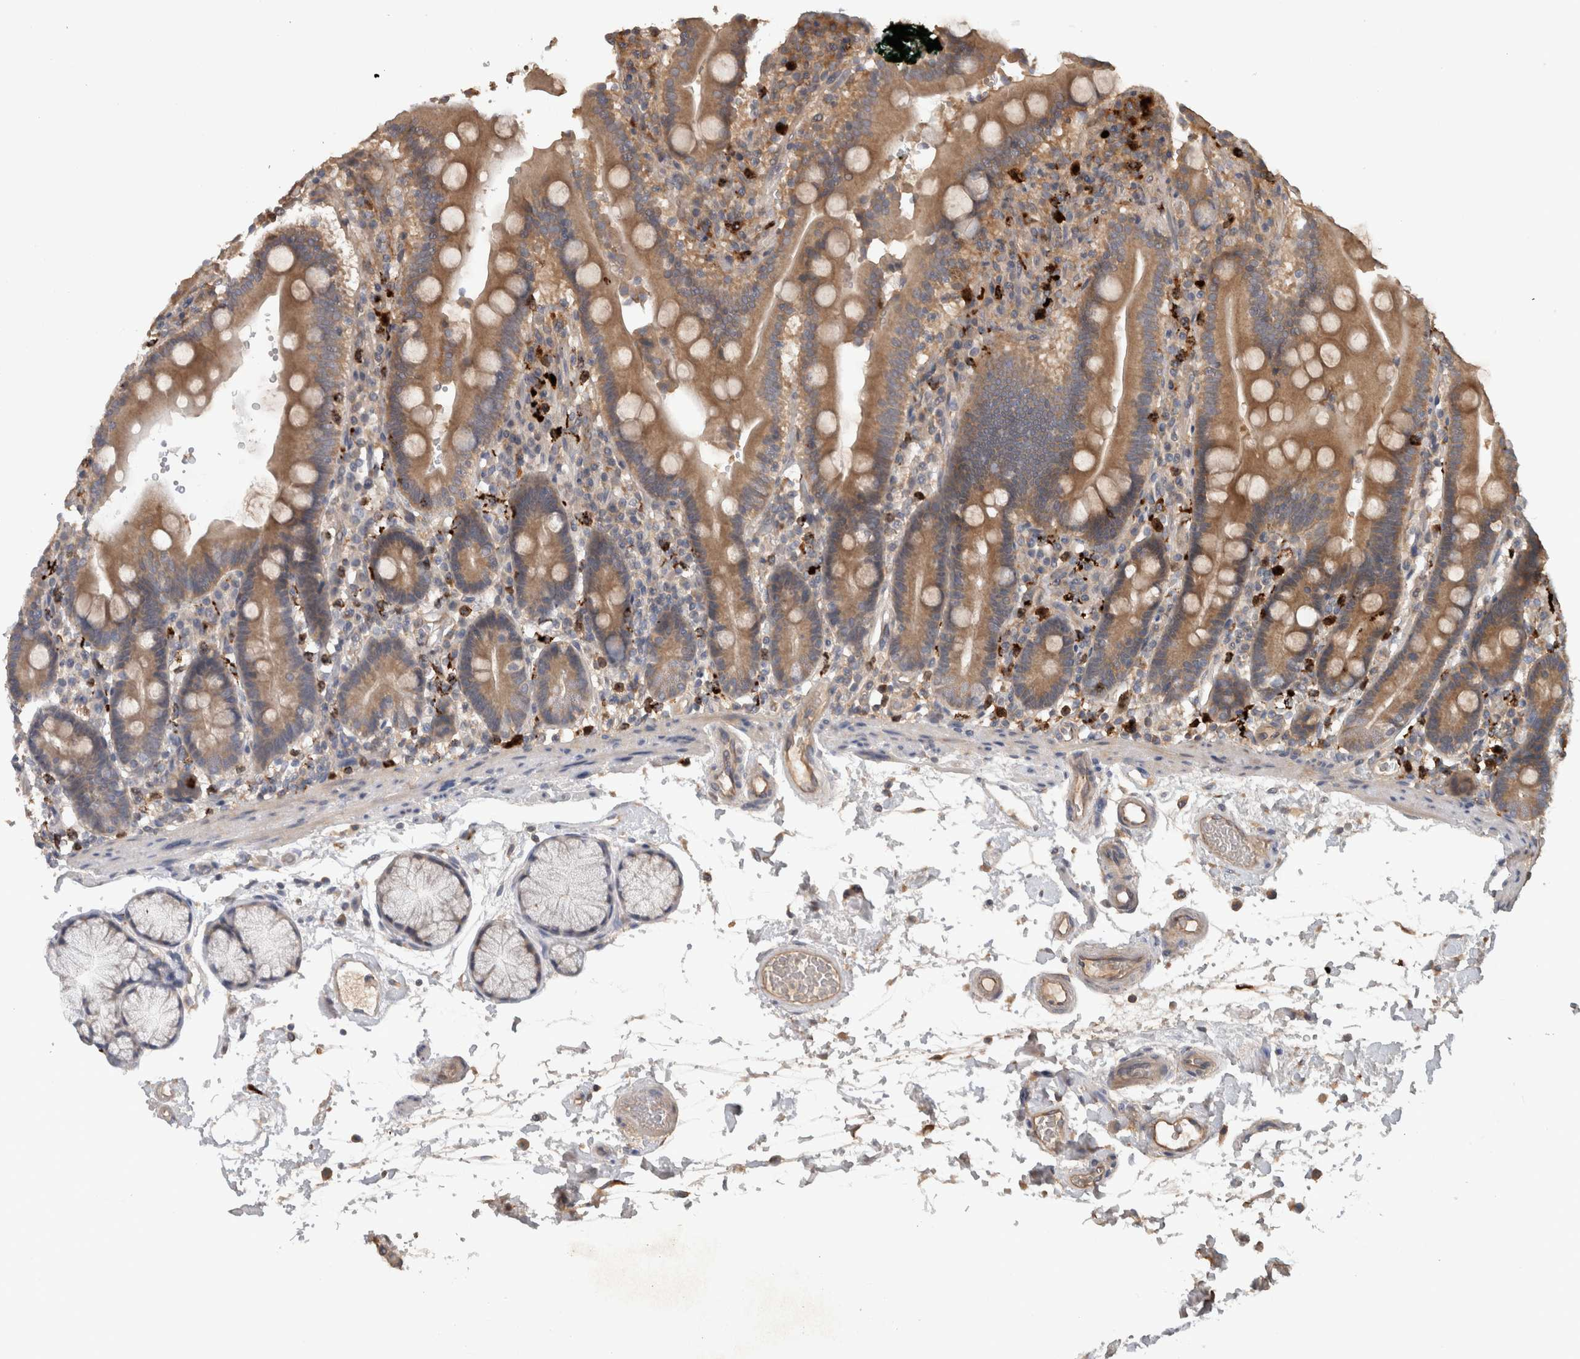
{"staining": {"intensity": "moderate", "quantity": ">75%", "location": "cytoplasmic/membranous"}, "tissue": "duodenum", "cell_type": "Glandular cells", "image_type": "normal", "snomed": [{"axis": "morphology", "description": "Normal tissue, NOS"}, {"axis": "topography", "description": "Small intestine, NOS"}], "caption": "A micrograph of duodenum stained for a protein demonstrates moderate cytoplasmic/membranous brown staining in glandular cells.", "gene": "TARBP1", "patient": {"sex": "female", "age": 71}}